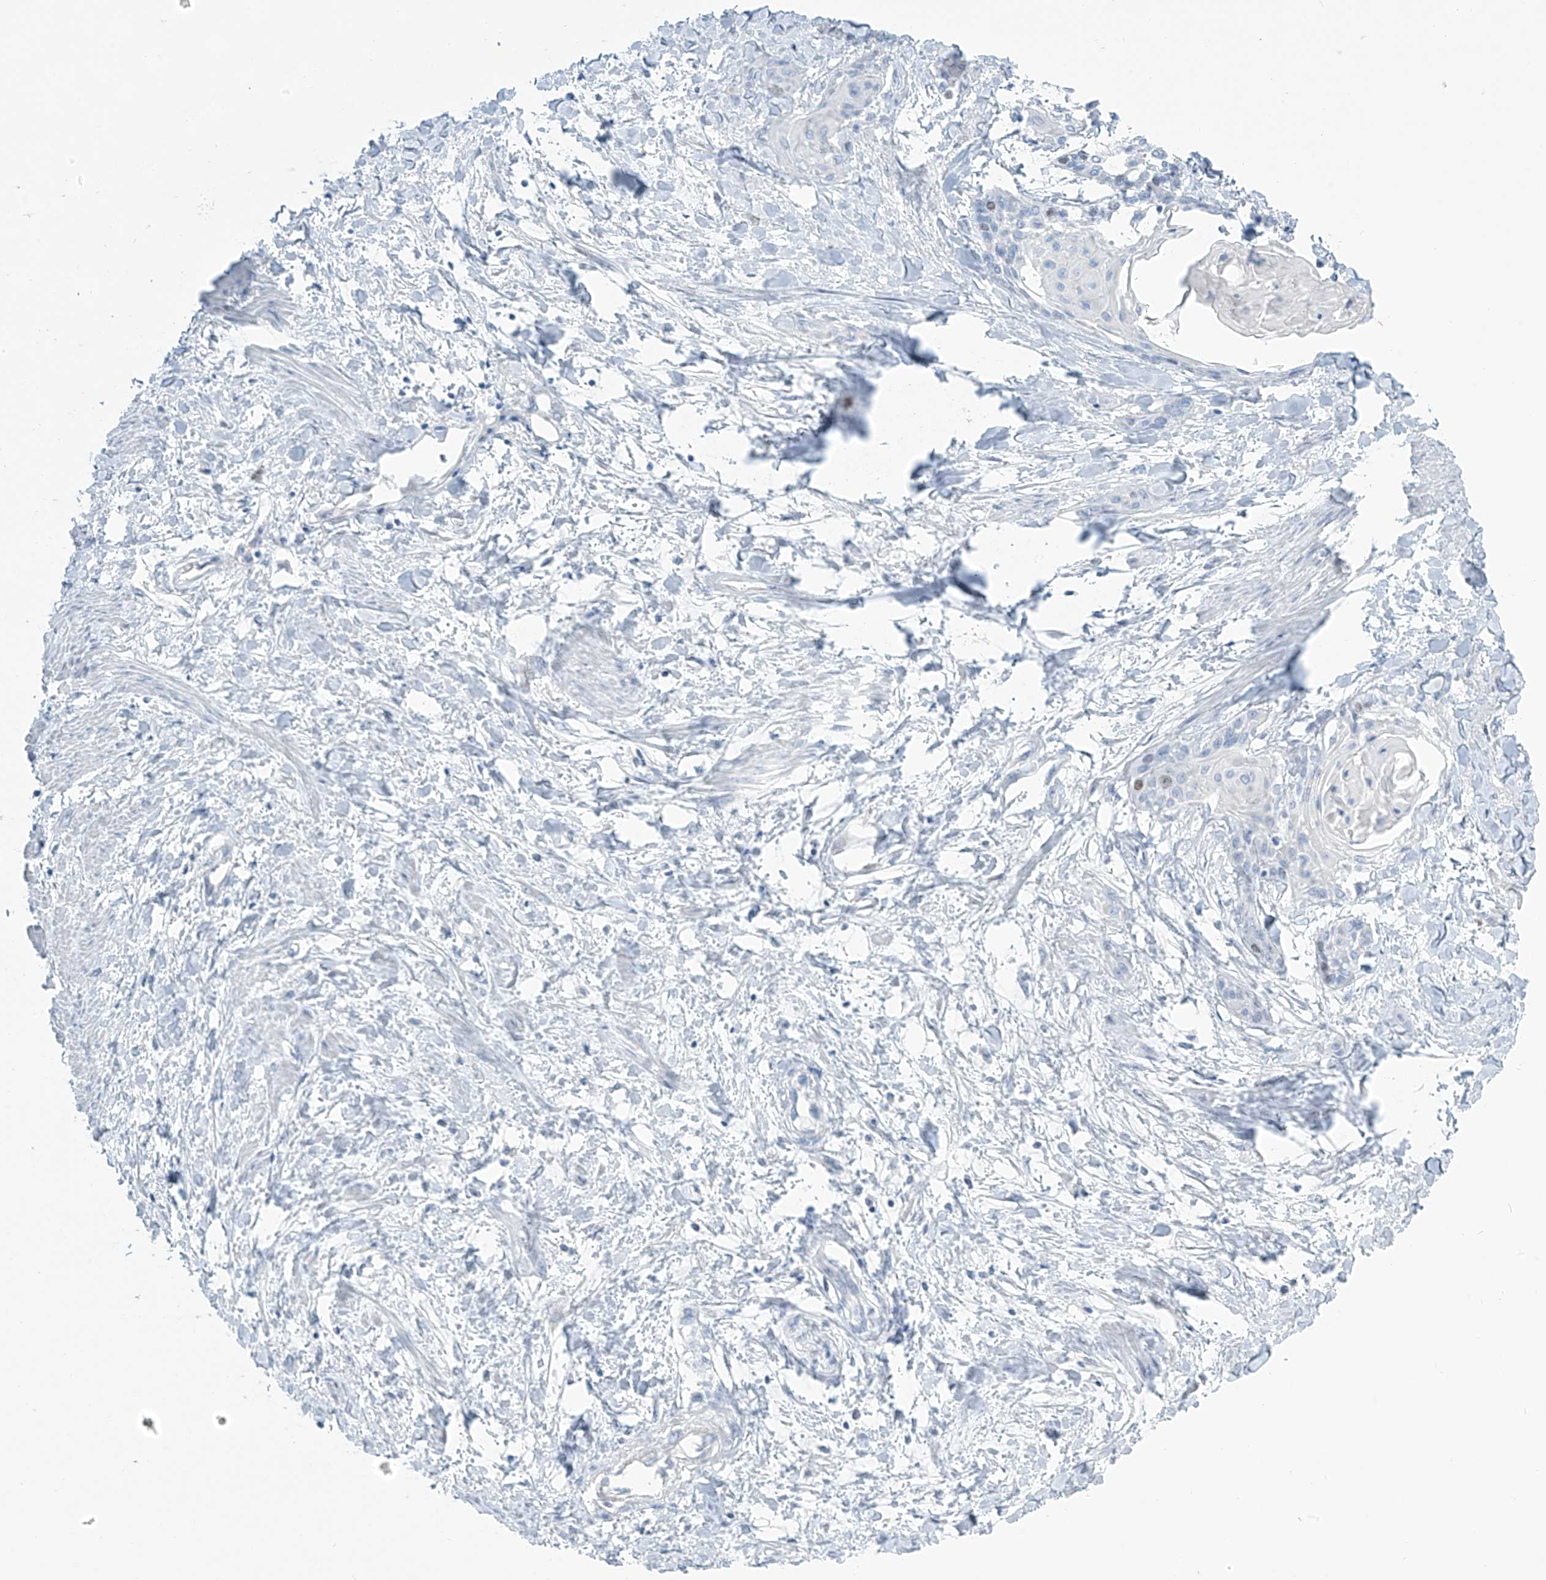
{"staining": {"intensity": "negative", "quantity": "none", "location": "none"}, "tissue": "cervical cancer", "cell_type": "Tumor cells", "image_type": "cancer", "snomed": [{"axis": "morphology", "description": "Squamous cell carcinoma, NOS"}, {"axis": "topography", "description": "Cervix"}], "caption": "The micrograph shows no staining of tumor cells in cervical cancer.", "gene": "SGO2", "patient": {"sex": "female", "age": 57}}